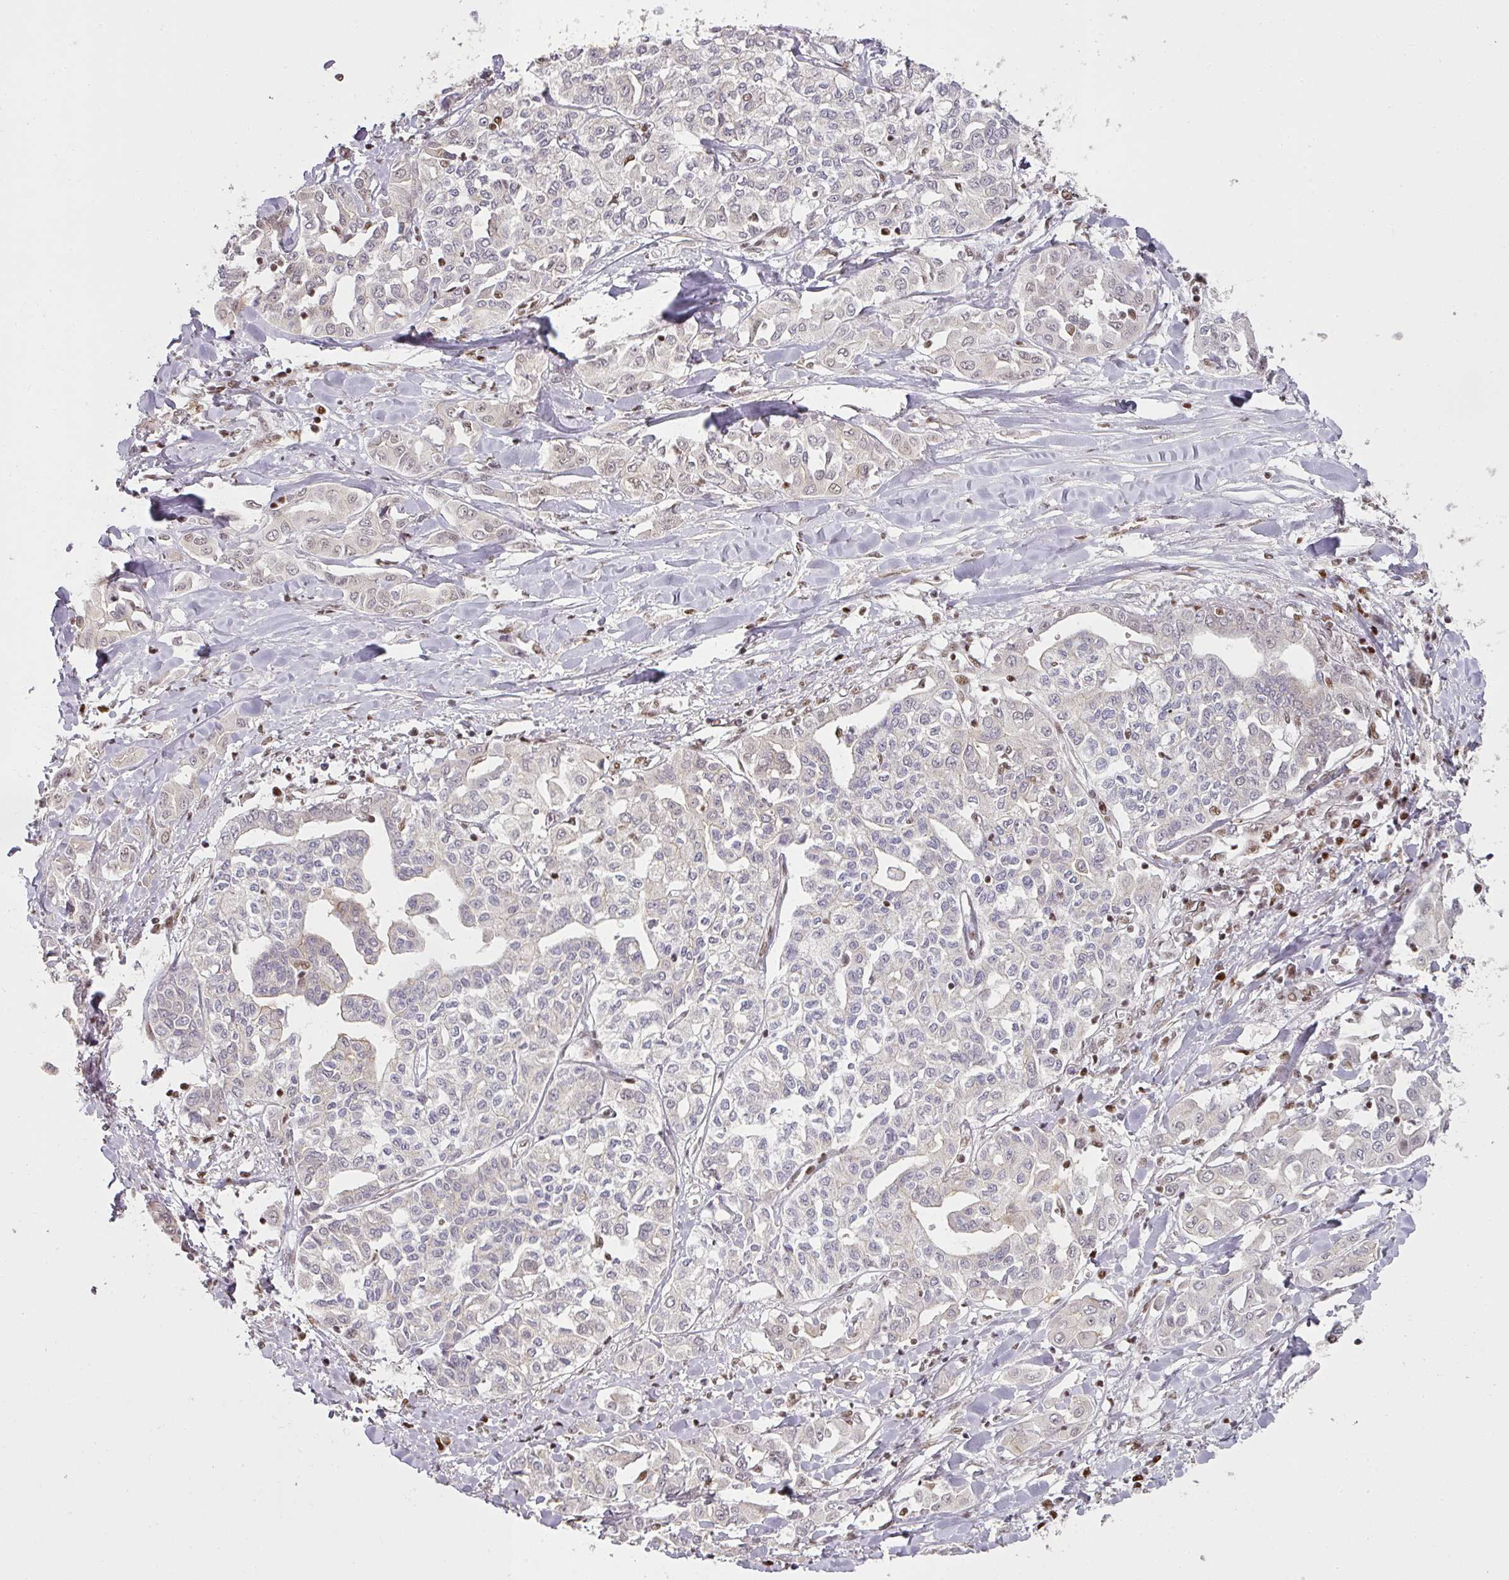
{"staining": {"intensity": "negative", "quantity": "none", "location": "none"}, "tissue": "liver cancer", "cell_type": "Tumor cells", "image_type": "cancer", "snomed": [{"axis": "morphology", "description": "Cholangiocarcinoma"}, {"axis": "topography", "description": "Liver"}], "caption": "Cholangiocarcinoma (liver) was stained to show a protein in brown. There is no significant staining in tumor cells.", "gene": "GPRIN2", "patient": {"sex": "female", "age": 77}}